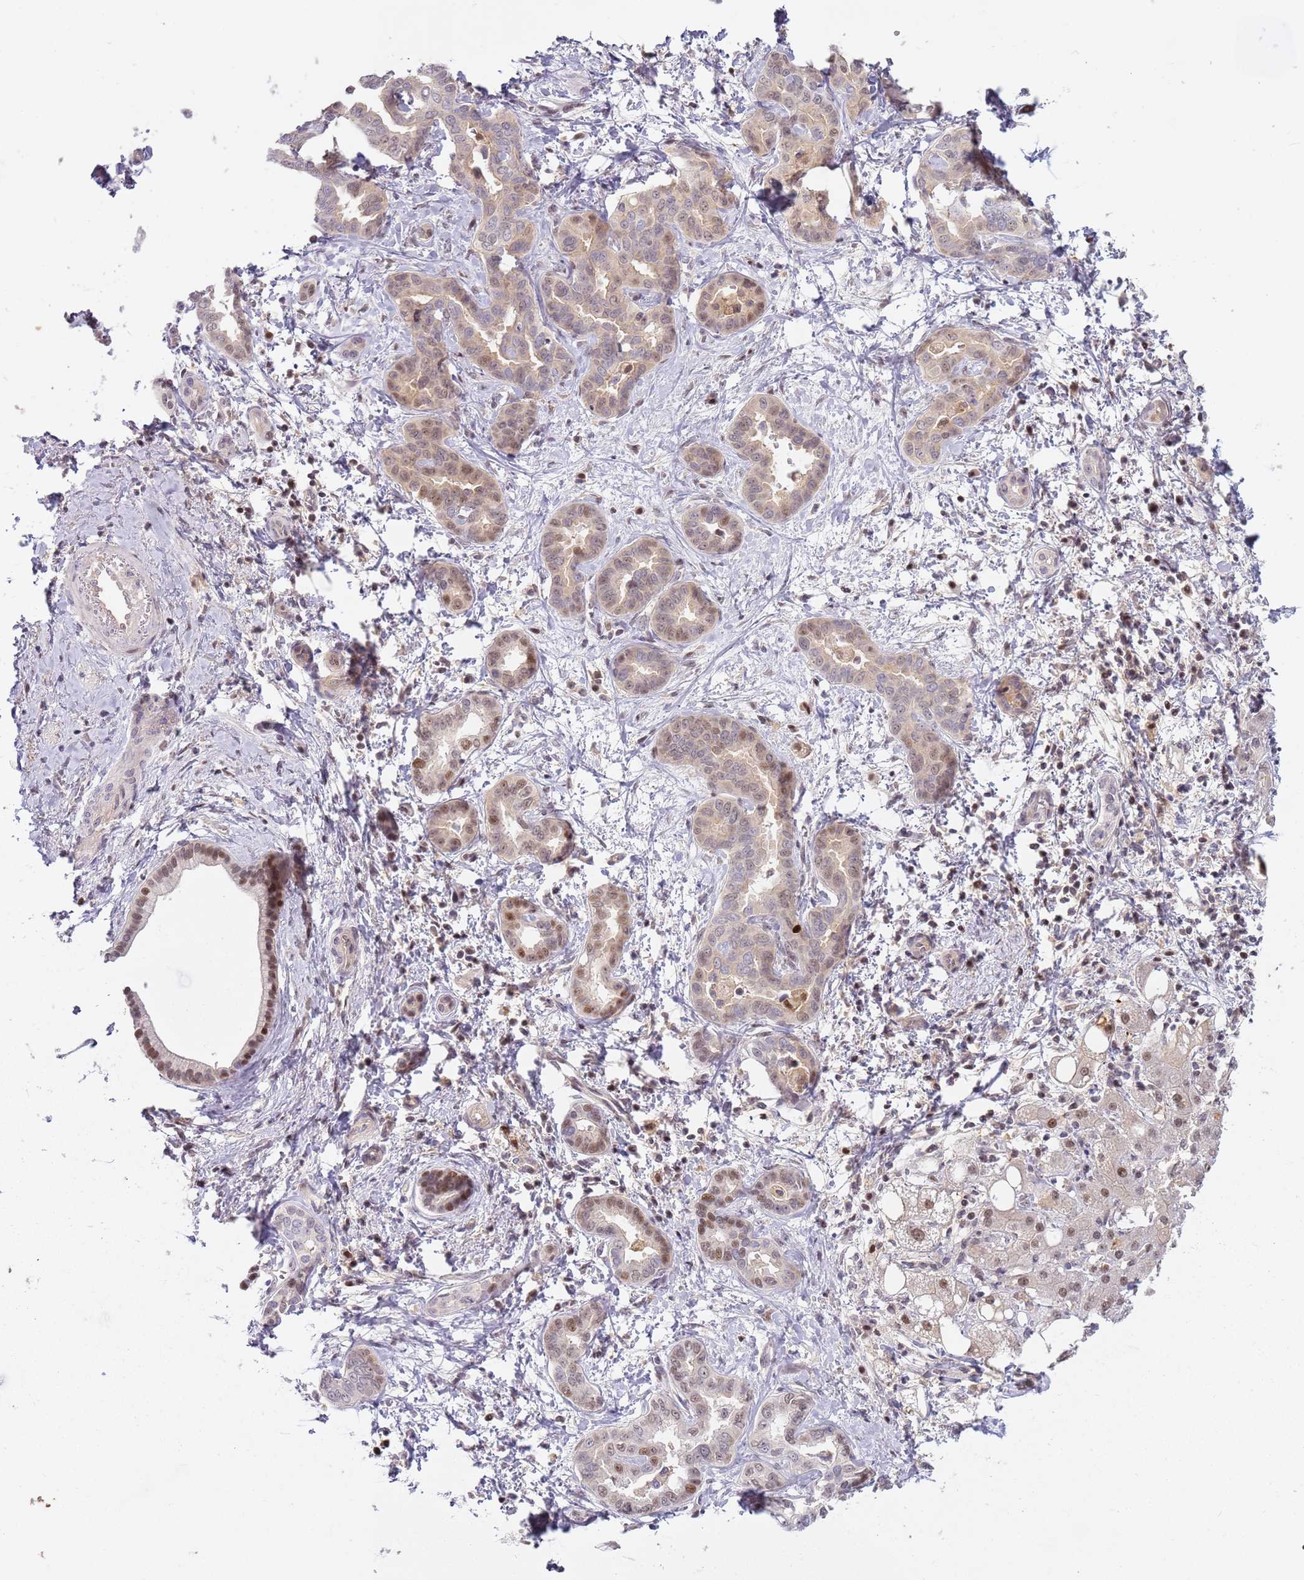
{"staining": {"intensity": "moderate", "quantity": ">75%", "location": "nuclear"}, "tissue": "liver cancer", "cell_type": "Tumor cells", "image_type": "cancer", "snomed": [{"axis": "morphology", "description": "Cholangiocarcinoma"}, {"axis": "topography", "description": "Liver"}], "caption": "Protein positivity by immunohistochemistry shows moderate nuclear staining in approximately >75% of tumor cells in liver cancer (cholangiocarcinoma). (brown staining indicates protein expression, while blue staining denotes nuclei).", "gene": "GSTO2", "patient": {"sex": "female", "age": 77}}